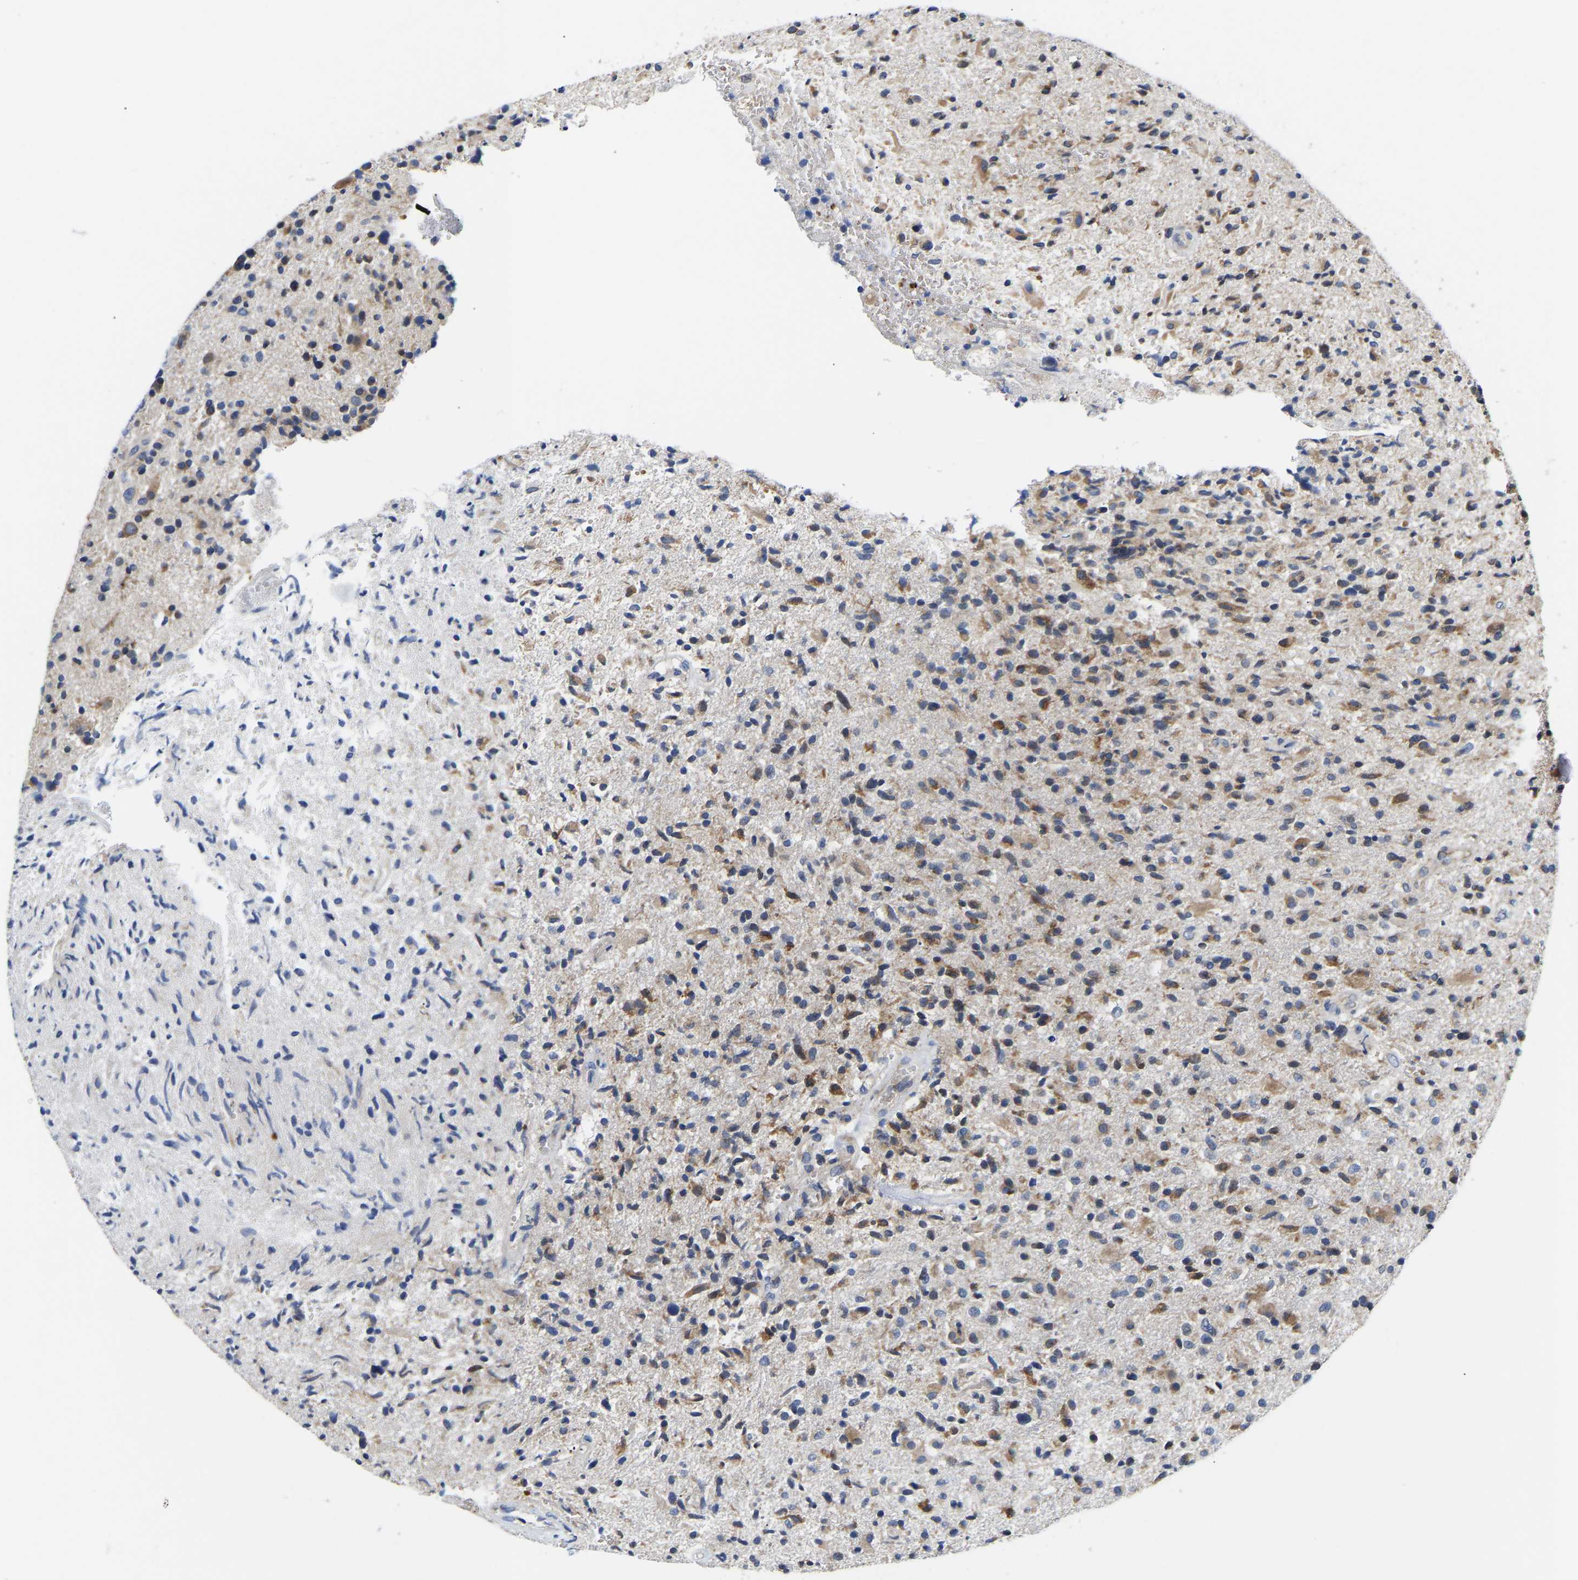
{"staining": {"intensity": "moderate", "quantity": "25%-75%", "location": "cytoplasmic/membranous"}, "tissue": "glioma", "cell_type": "Tumor cells", "image_type": "cancer", "snomed": [{"axis": "morphology", "description": "Glioma, malignant, High grade"}, {"axis": "topography", "description": "Brain"}], "caption": "An immunohistochemistry histopathology image of tumor tissue is shown. Protein staining in brown labels moderate cytoplasmic/membranous positivity in malignant glioma (high-grade) within tumor cells. (Brightfield microscopy of DAB IHC at high magnification).", "gene": "RINT1", "patient": {"sex": "male", "age": 72}}